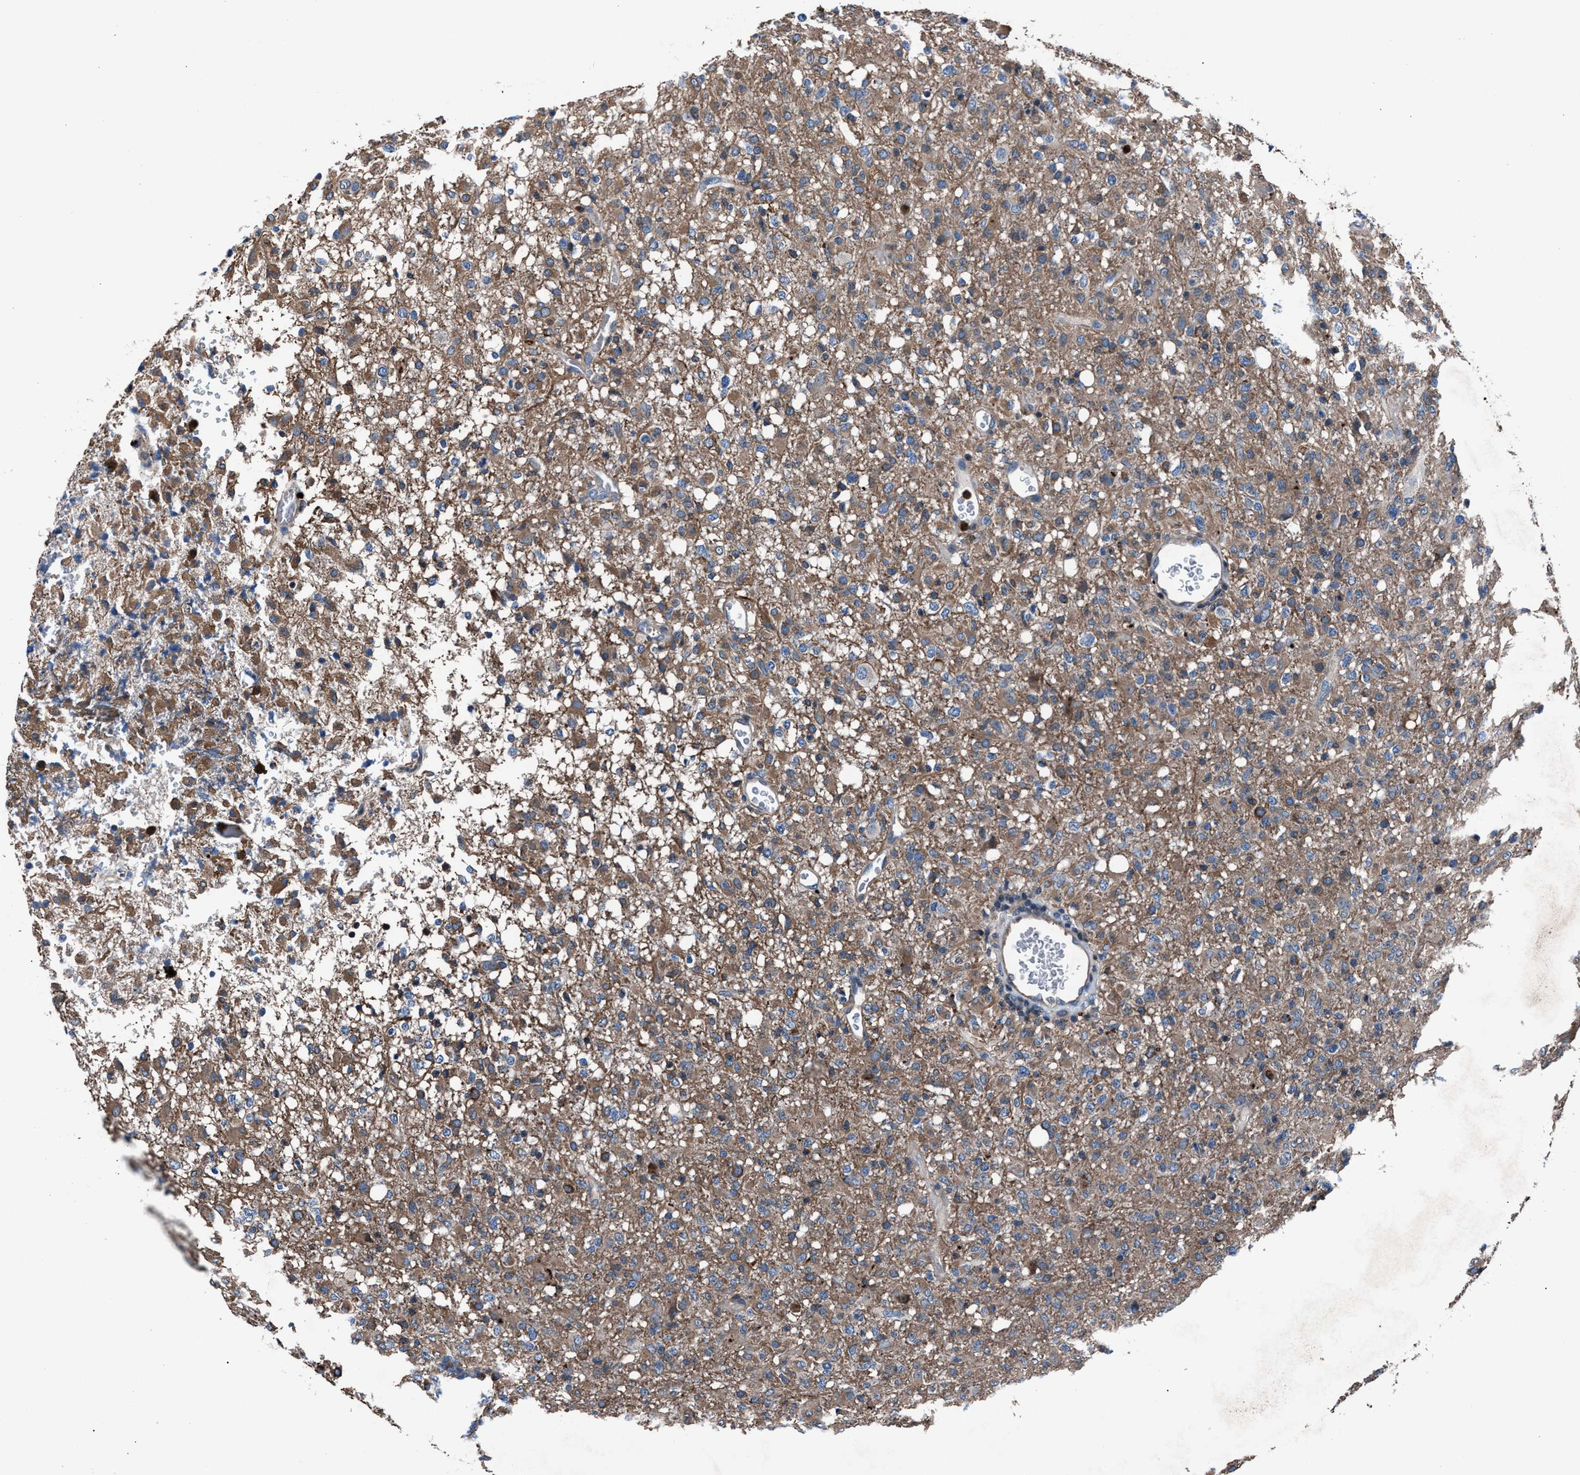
{"staining": {"intensity": "moderate", "quantity": ">75%", "location": "cytoplasmic/membranous"}, "tissue": "glioma", "cell_type": "Tumor cells", "image_type": "cancer", "snomed": [{"axis": "morphology", "description": "Glioma, malignant, High grade"}, {"axis": "topography", "description": "Brain"}], "caption": "Protein staining reveals moderate cytoplasmic/membranous positivity in approximately >75% of tumor cells in glioma.", "gene": "MFSD11", "patient": {"sex": "female", "age": 57}}